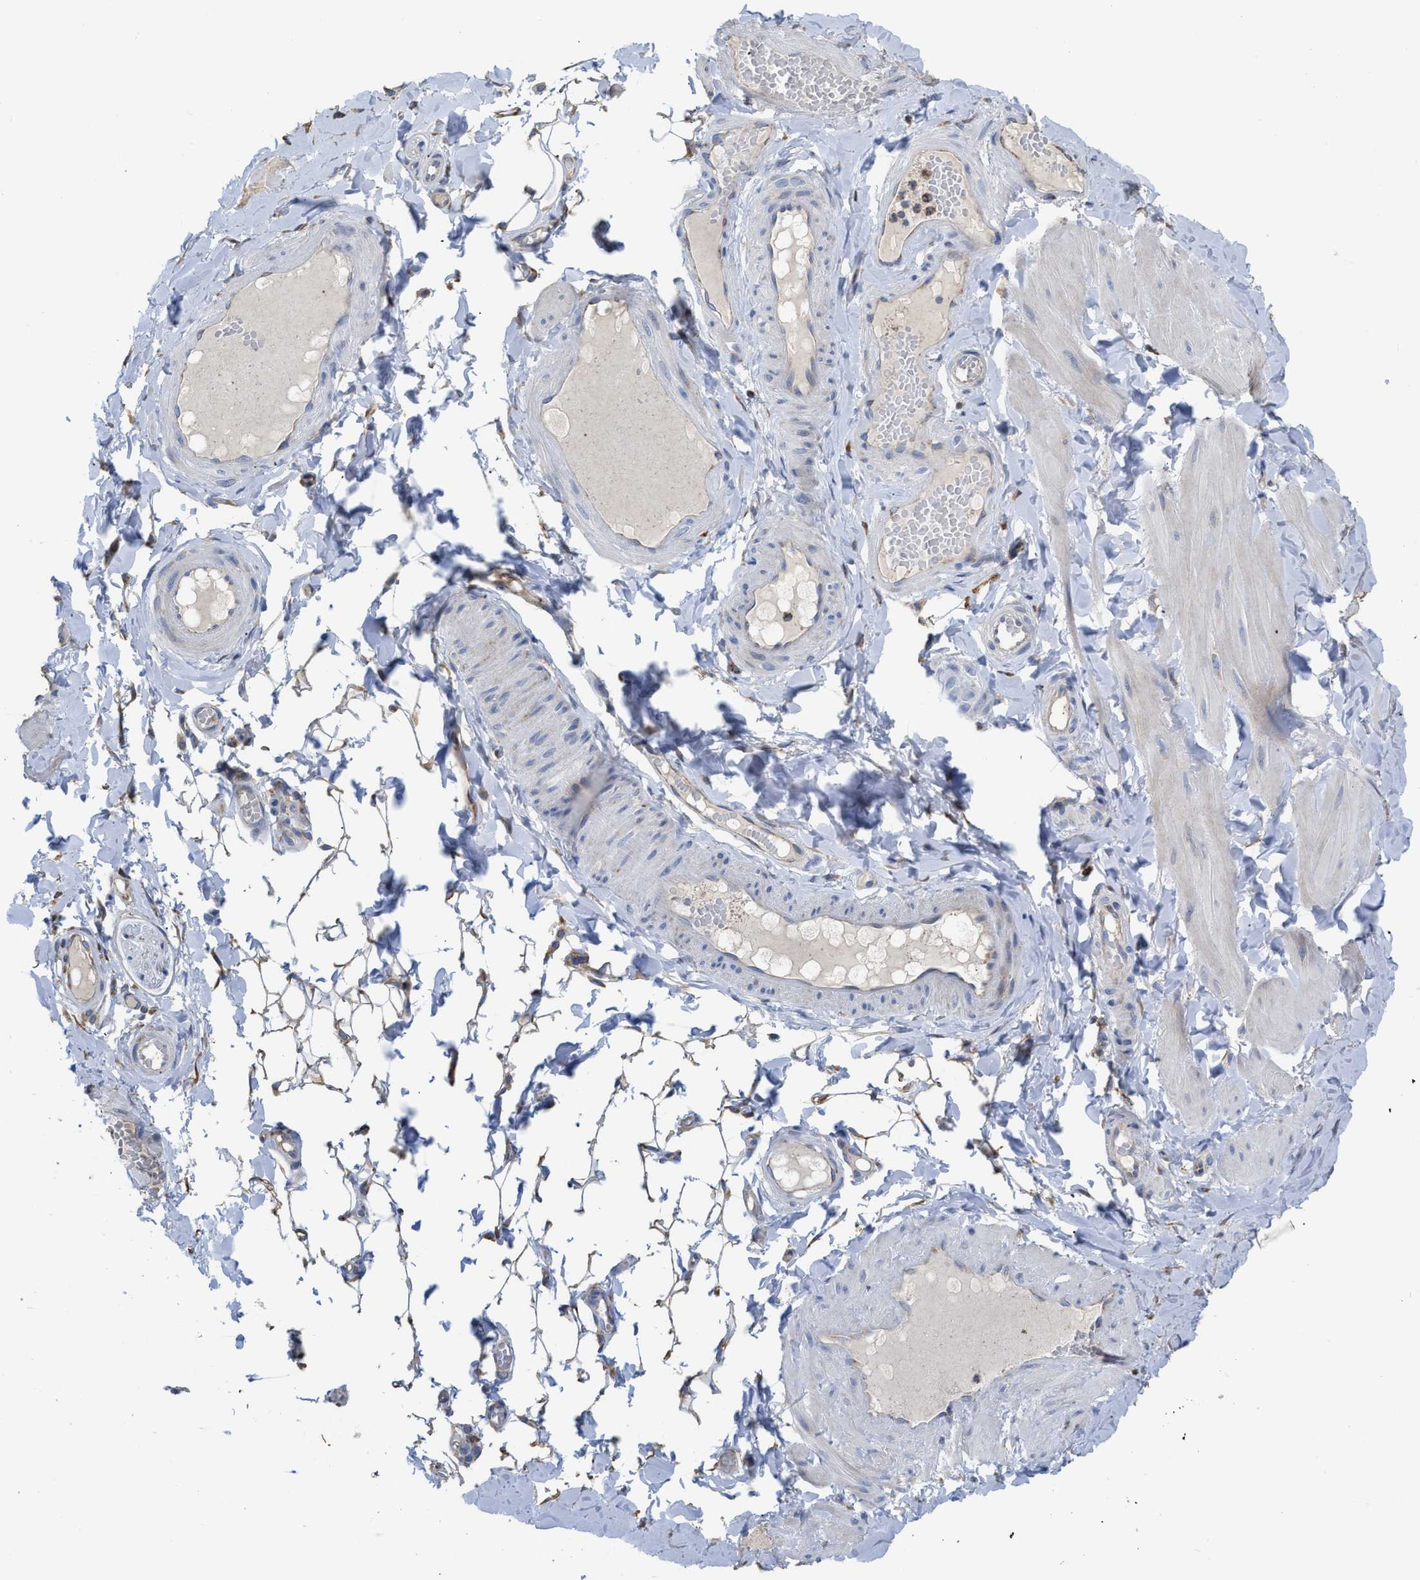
{"staining": {"intensity": "weak", "quantity": ">75%", "location": "cytoplasmic/membranous"}, "tissue": "adipose tissue", "cell_type": "Adipocytes", "image_type": "normal", "snomed": [{"axis": "morphology", "description": "Normal tissue, NOS"}, {"axis": "topography", "description": "Adipose tissue"}, {"axis": "topography", "description": "Vascular tissue"}, {"axis": "topography", "description": "Peripheral nerve tissue"}], "caption": "Protein analysis of unremarkable adipose tissue displays weak cytoplasmic/membranous positivity in approximately >75% of adipocytes.", "gene": "AK2", "patient": {"sex": "male", "age": 25}}